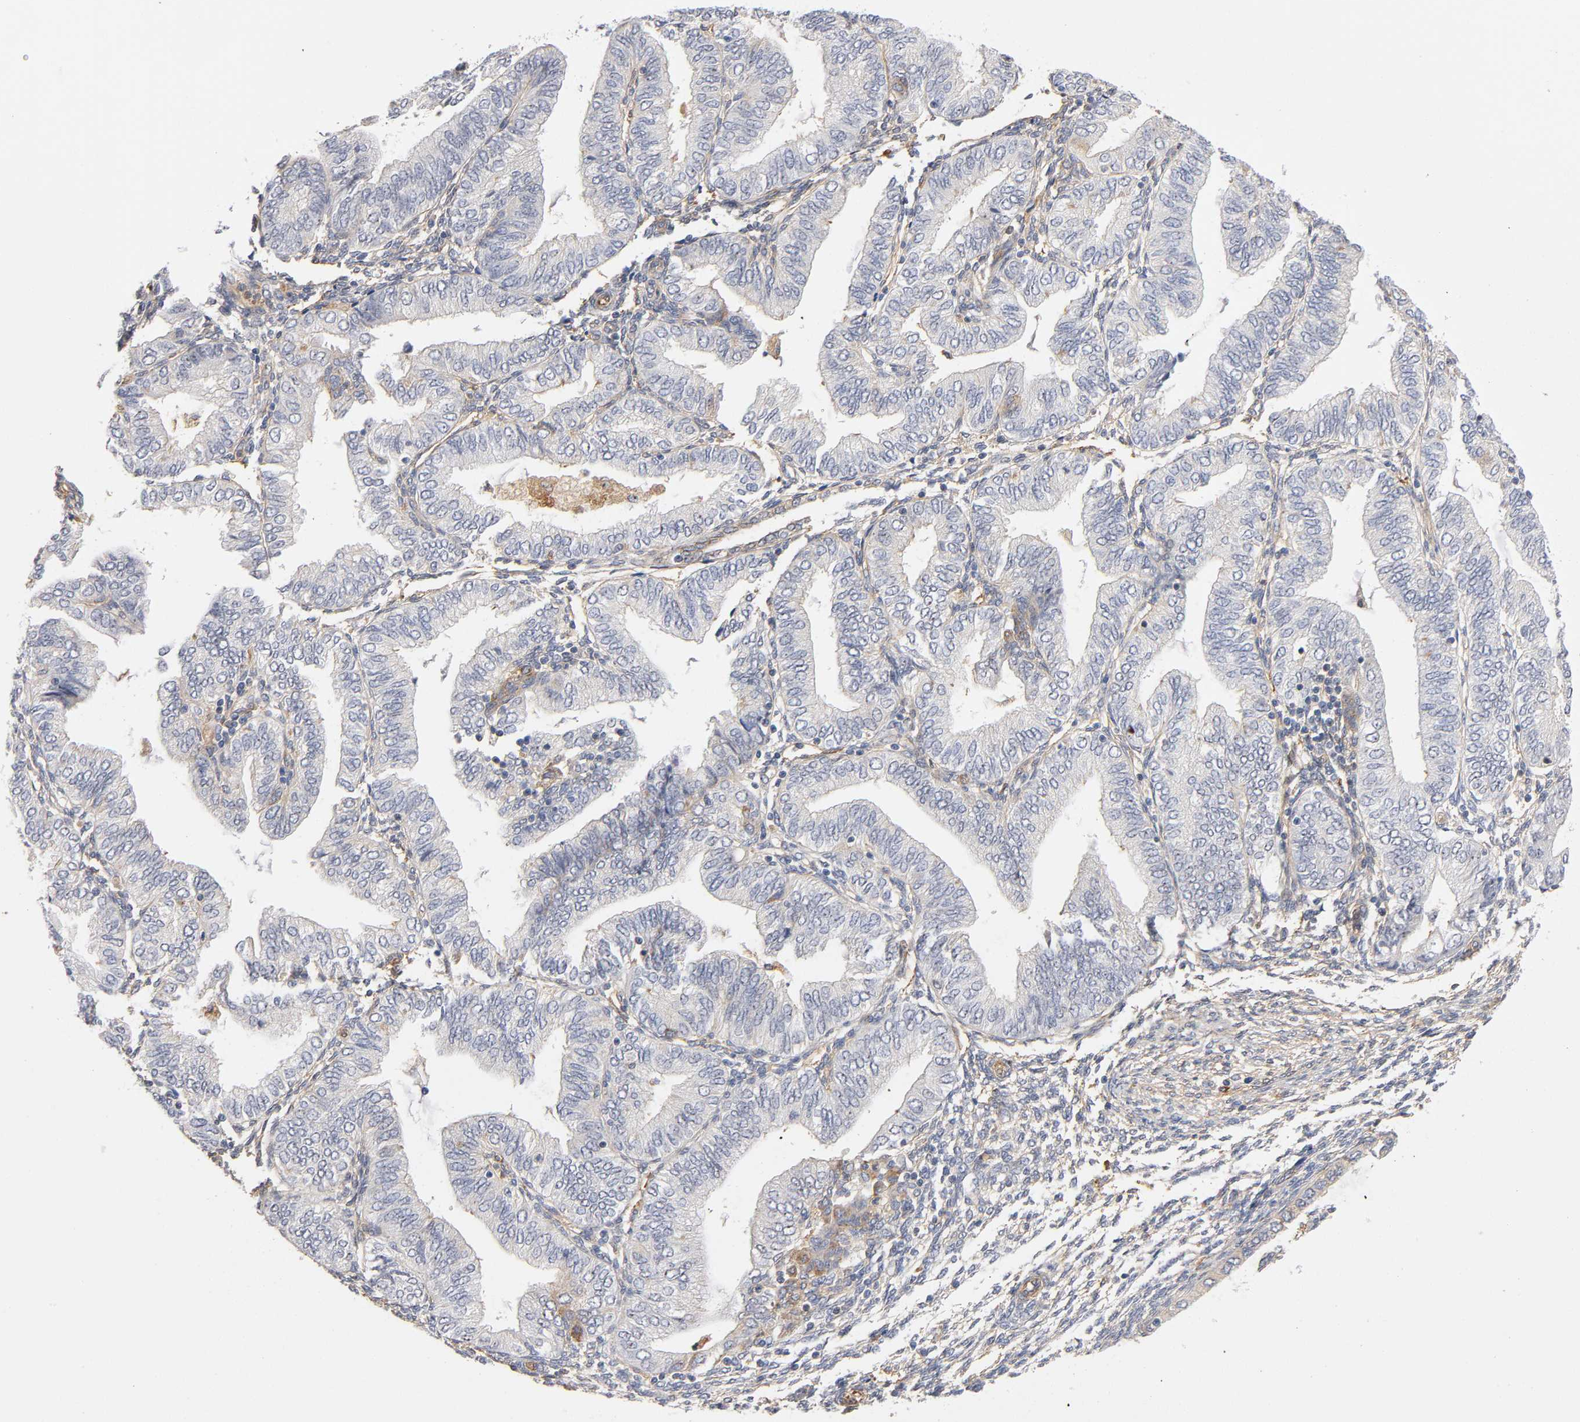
{"staining": {"intensity": "weak", "quantity": "<25%", "location": "cytoplasmic/membranous"}, "tissue": "endometrial cancer", "cell_type": "Tumor cells", "image_type": "cancer", "snomed": [{"axis": "morphology", "description": "Adenocarcinoma, NOS"}, {"axis": "topography", "description": "Endometrium"}], "caption": "Immunohistochemistry histopathology image of neoplastic tissue: adenocarcinoma (endometrial) stained with DAB displays no significant protein expression in tumor cells.", "gene": "PLD1", "patient": {"sex": "female", "age": 51}}